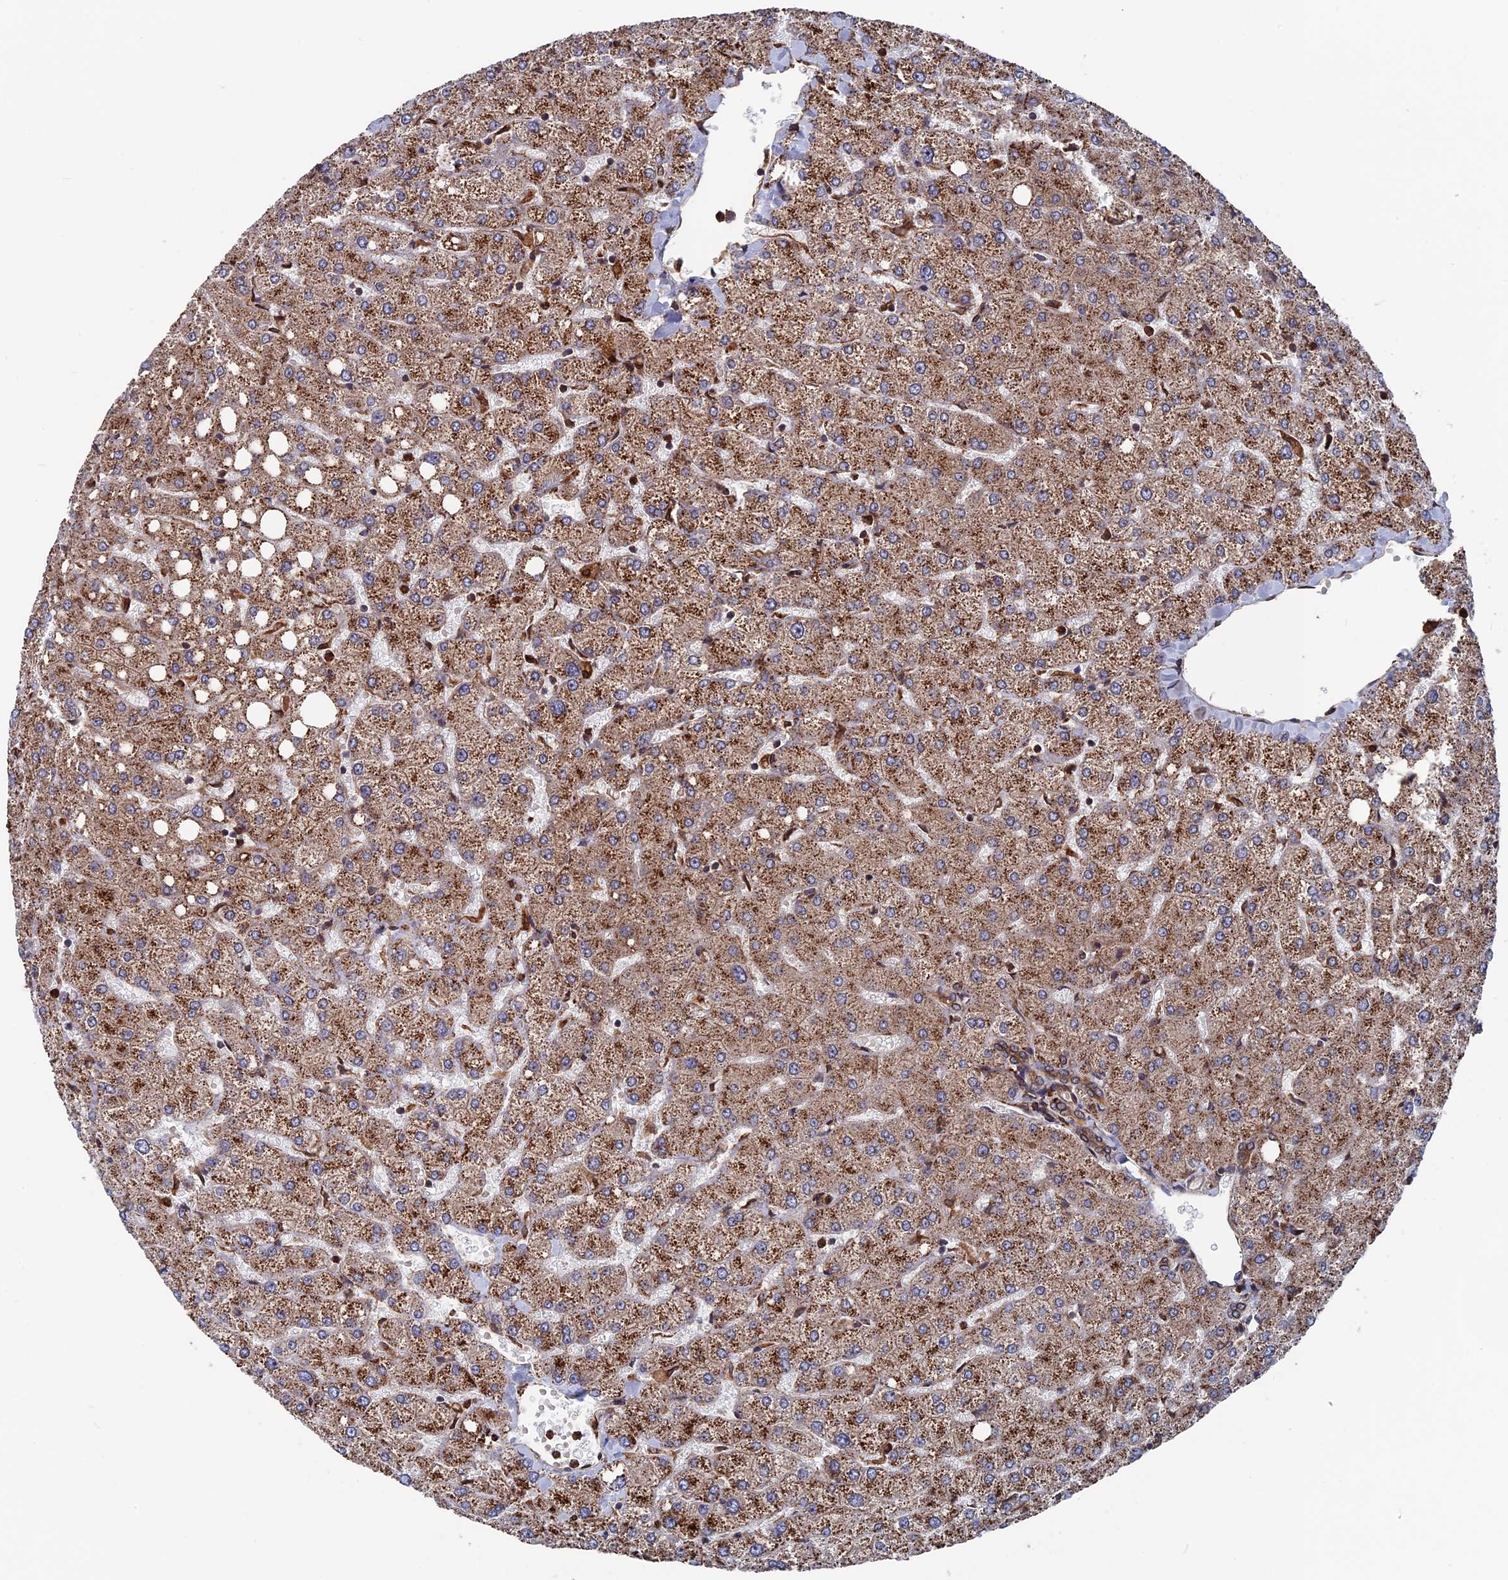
{"staining": {"intensity": "moderate", "quantity": ">75%", "location": "cytoplasmic/membranous"}, "tissue": "liver", "cell_type": "Cholangiocytes", "image_type": "normal", "snomed": [{"axis": "morphology", "description": "Normal tissue, NOS"}, {"axis": "topography", "description": "Liver"}], "caption": "Protein expression analysis of benign human liver reveals moderate cytoplasmic/membranous staining in about >75% of cholangiocytes. (IHC, brightfield microscopy, high magnification).", "gene": "RPUSD1", "patient": {"sex": "female", "age": 54}}